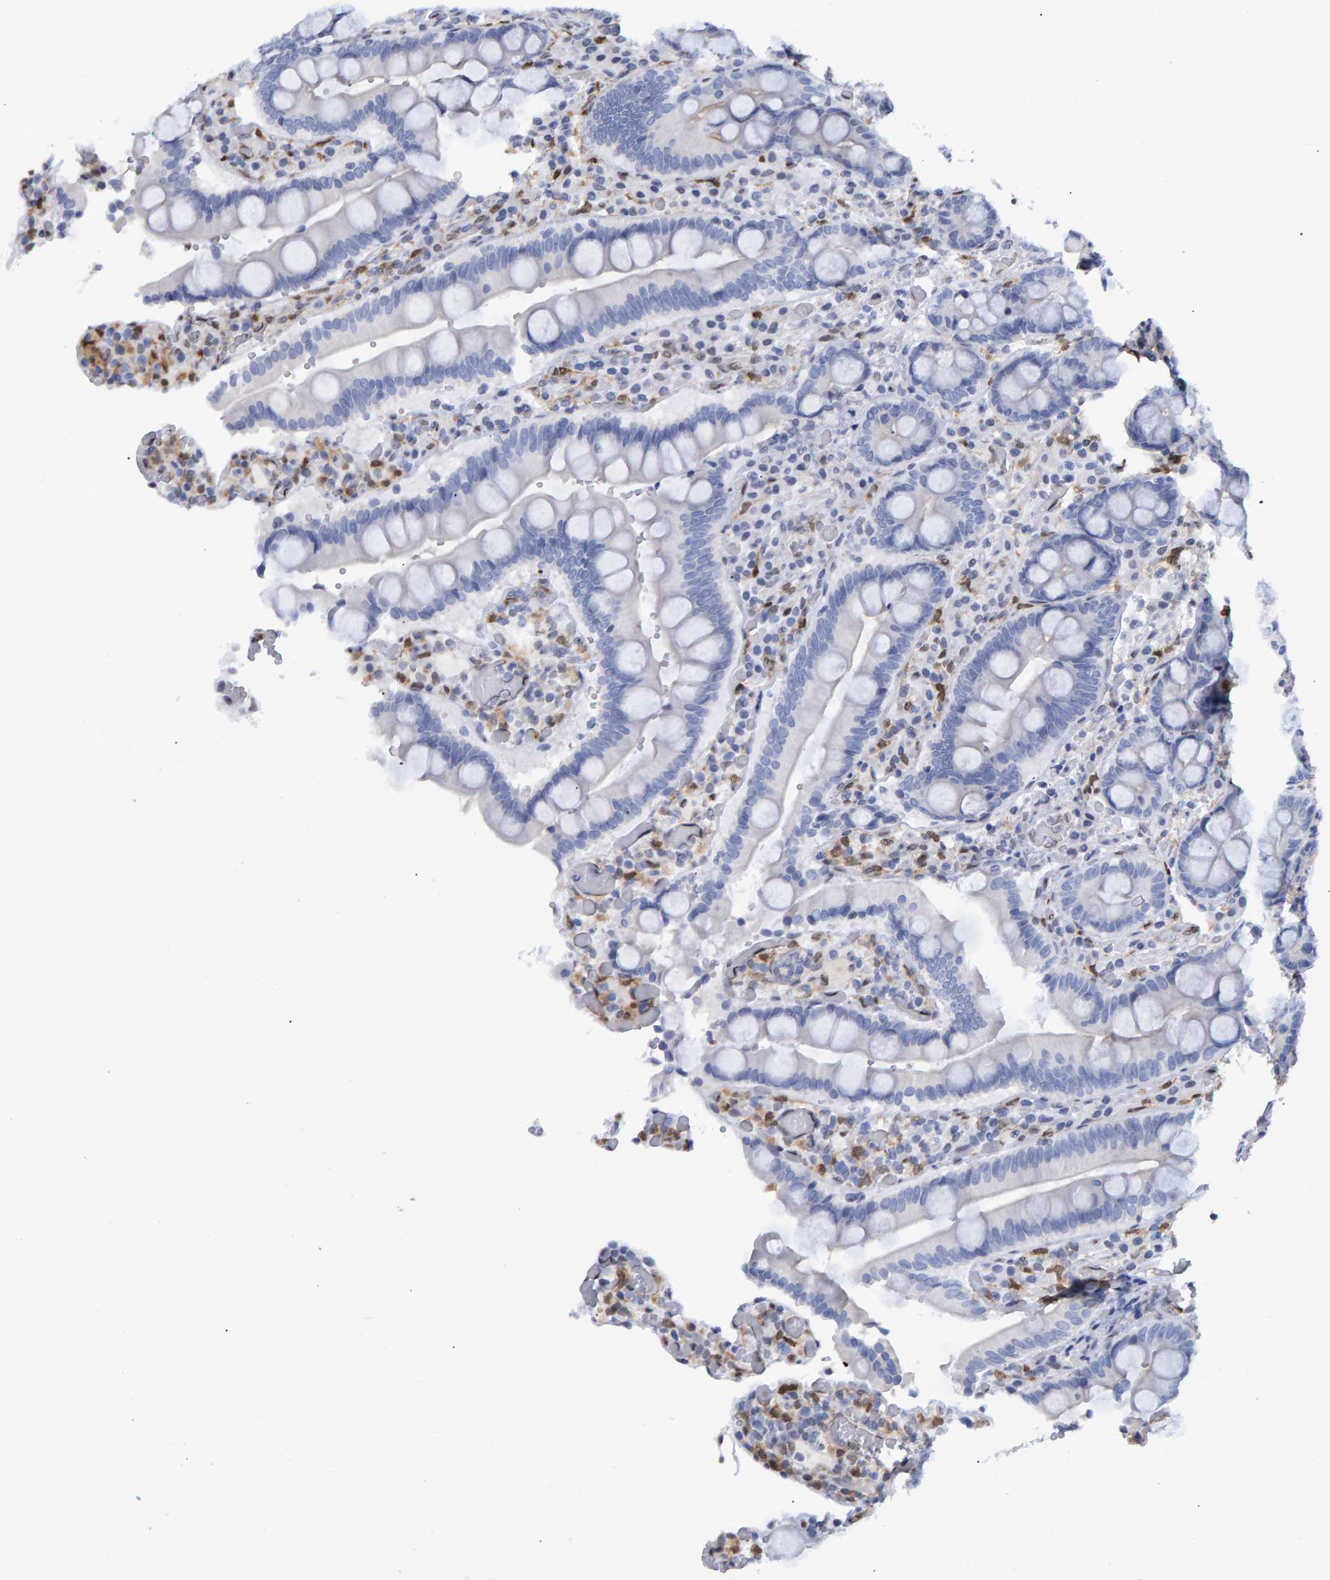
{"staining": {"intensity": "negative", "quantity": "none", "location": "none"}, "tissue": "duodenum", "cell_type": "Glandular cells", "image_type": "normal", "snomed": [{"axis": "morphology", "description": "Normal tissue, NOS"}, {"axis": "topography", "description": "Small intestine, NOS"}], "caption": "A high-resolution micrograph shows IHC staining of unremarkable duodenum, which reveals no significant expression in glandular cells. Nuclei are stained in blue.", "gene": "QKI", "patient": {"sex": "female", "age": 71}}